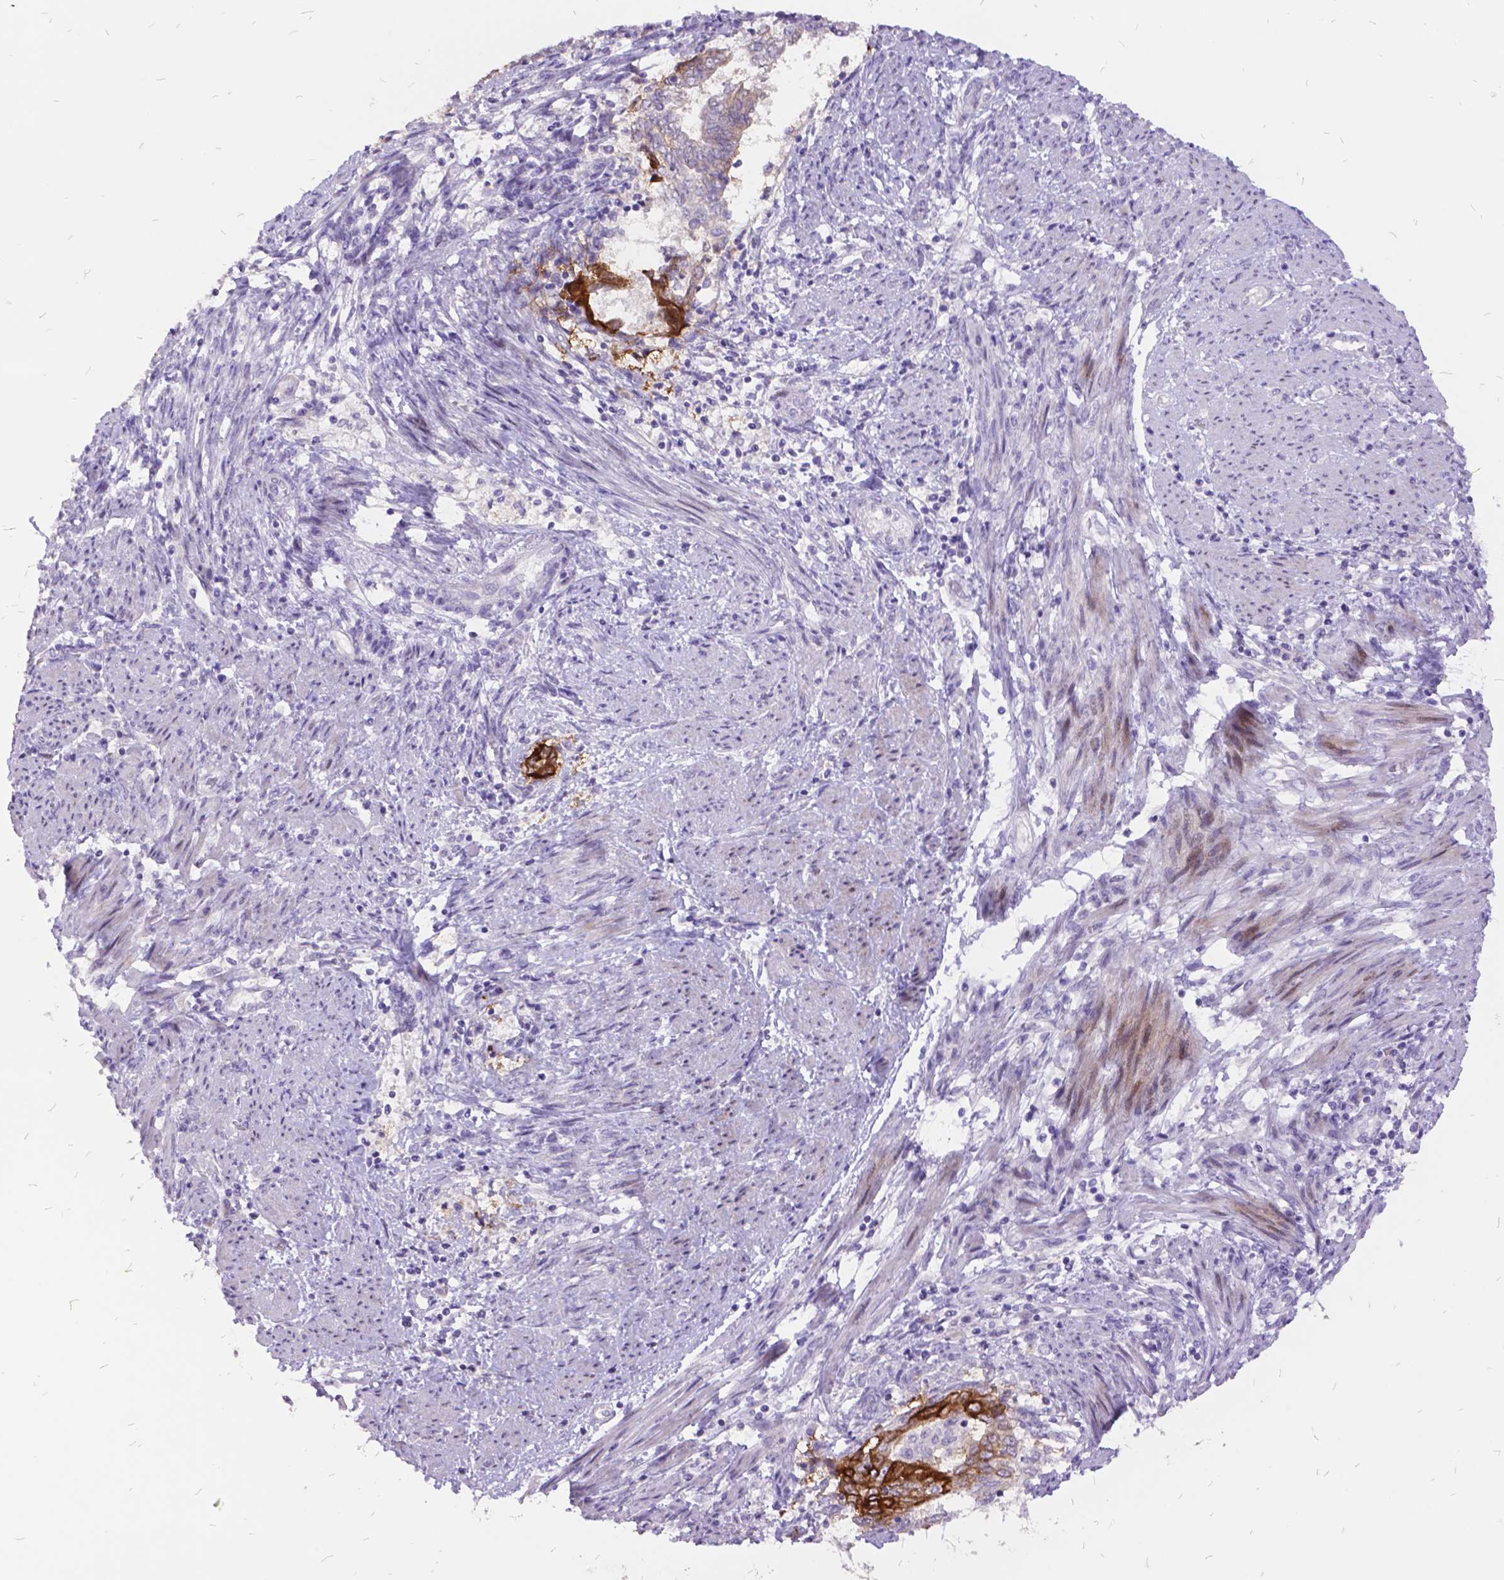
{"staining": {"intensity": "strong", "quantity": "<25%", "location": "cytoplasmic/membranous"}, "tissue": "endometrial cancer", "cell_type": "Tumor cells", "image_type": "cancer", "snomed": [{"axis": "morphology", "description": "Adenocarcinoma, NOS"}, {"axis": "topography", "description": "Endometrium"}], "caption": "The photomicrograph demonstrates immunohistochemical staining of endometrial cancer (adenocarcinoma). There is strong cytoplasmic/membranous positivity is present in about <25% of tumor cells.", "gene": "ITGB6", "patient": {"sex": "female", "age": 65}}